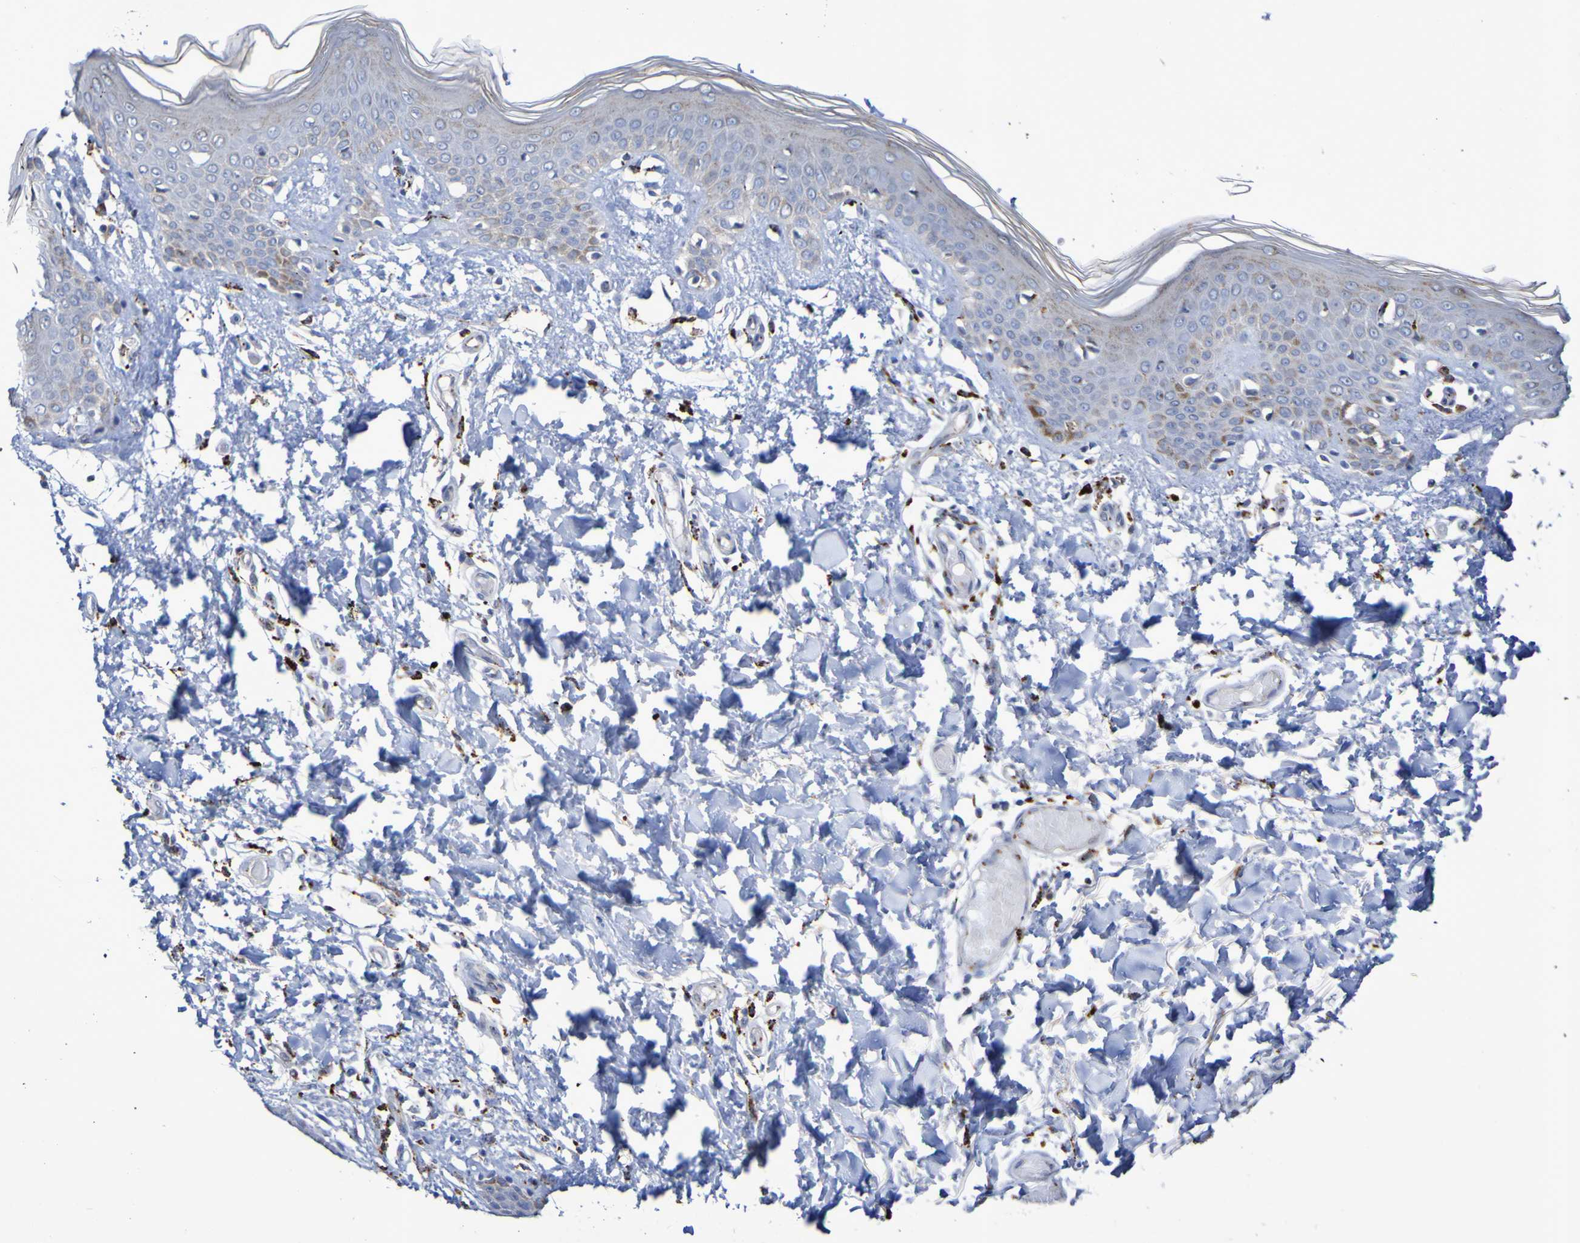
{"staining": {"intensity": "moderate", "quantity": "<25%", "location": "cytoplasmic/membranous"}, "tissue": "skin", "cell_type": "Fibroblasts", "image_type": "normal", "snomed": [{"axis": "morphology", "description": "Normal tissue, NOS"}, {"axis": "topography", "description": "Skin"}], "caption": "Protein analysis of benign skin exhibits moderate cytoplasmic/membranous expression in approximately <25% of fibroblasts.", "gene": "TPH1", "patient": {"sex": "male", "age": 53}}